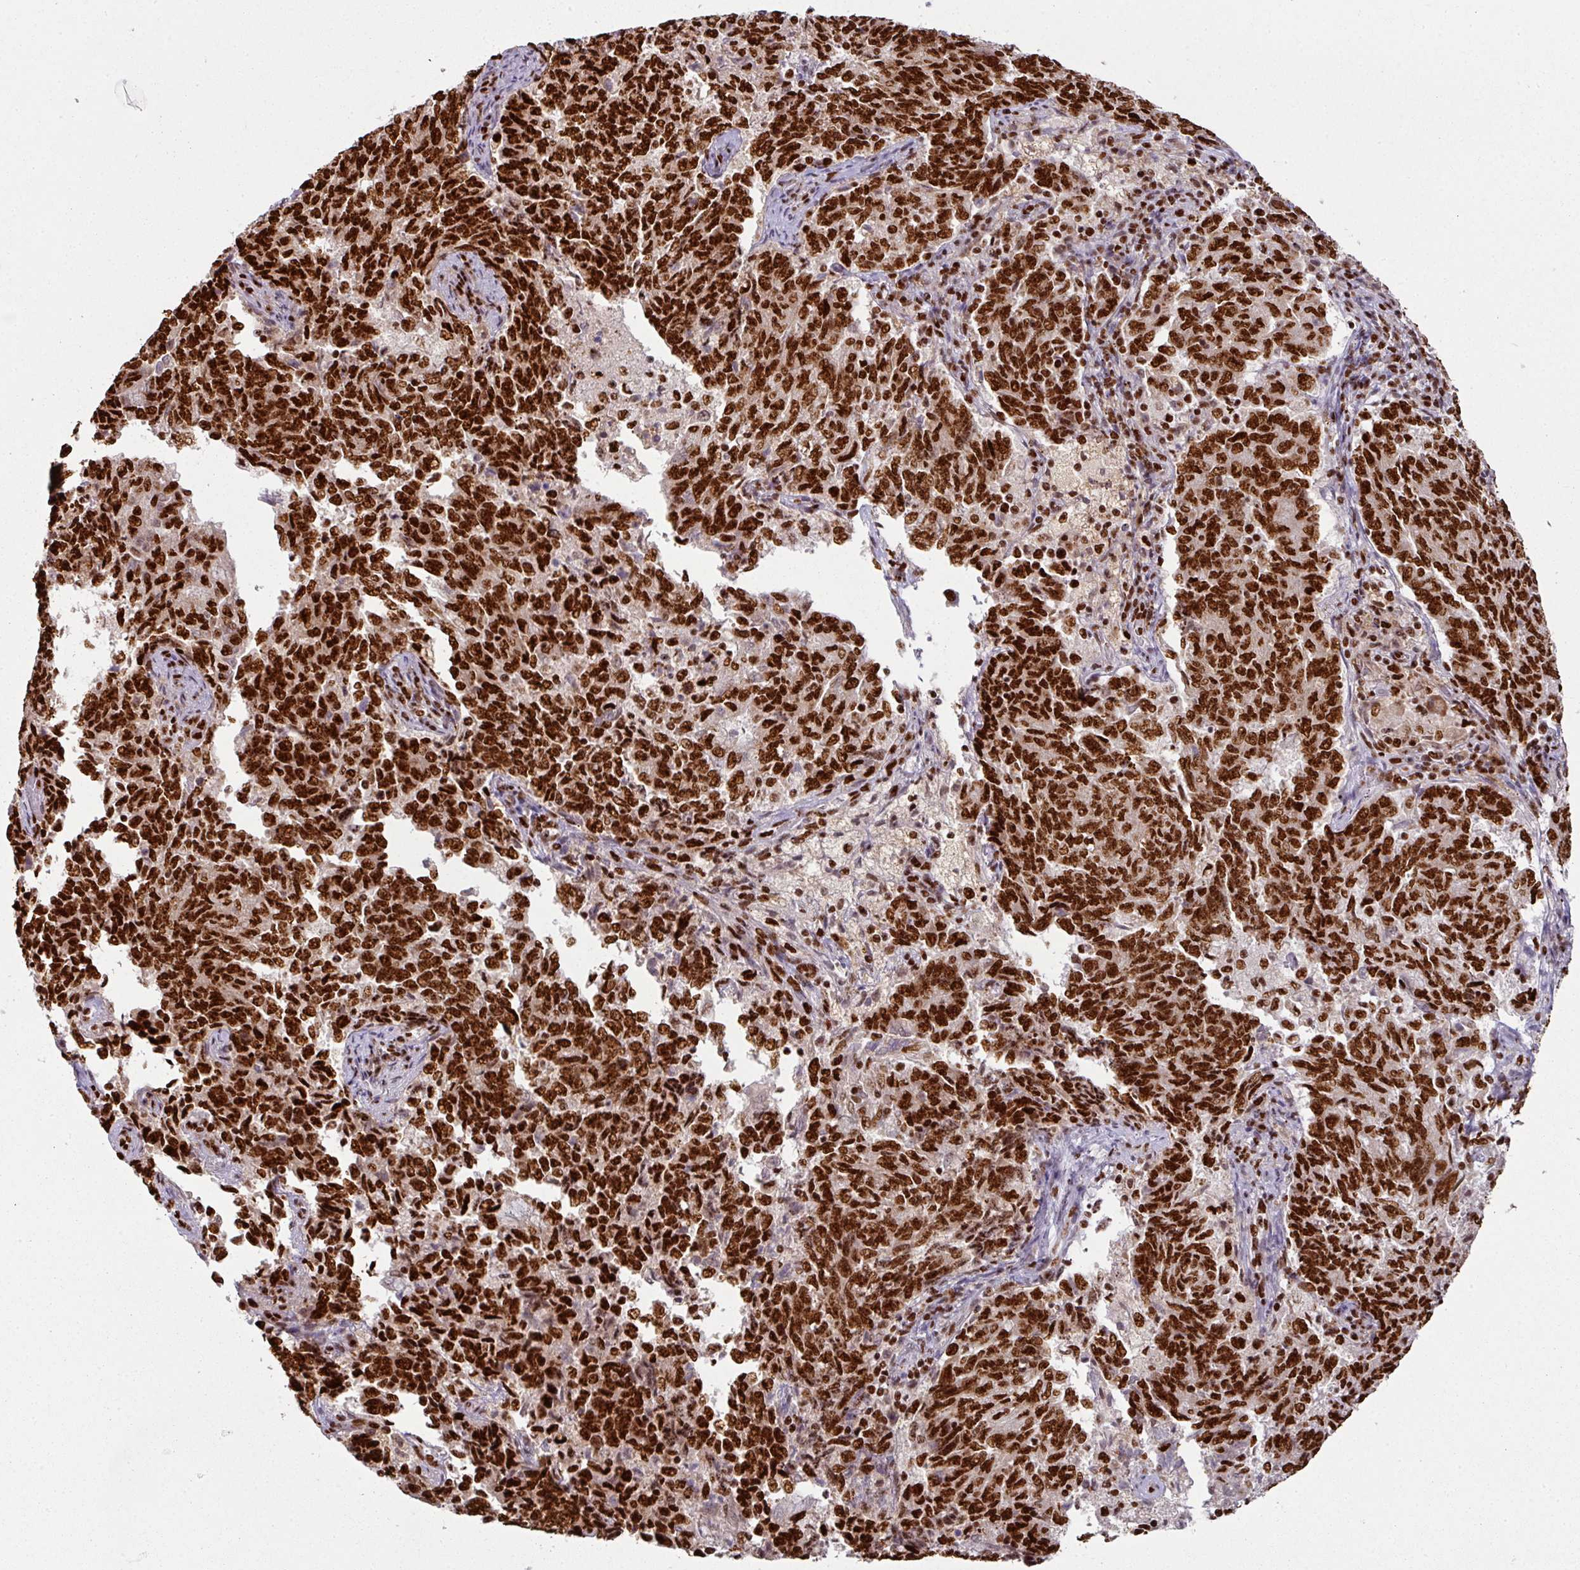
{"staining": {"intensity": "strong", "quantity": ">75%", "location": "nuclear"}, "tissue": "endometrial cancer", "cell_type": "Tumor cells", "image_type": "cancer", "snomed": [{"axis": "morphology", "description": "Adenocarcinoma, NOS"}, {"axis": "topography", "description": "Endometrium"}], "caption": "A histopathology image of human adenocarcinoma (endometrial) stained for a protein reveals strong nuclear brown staining in tumor cells.", "gene": "SIK3", "patient": {"sex": "female", "age": 80}}